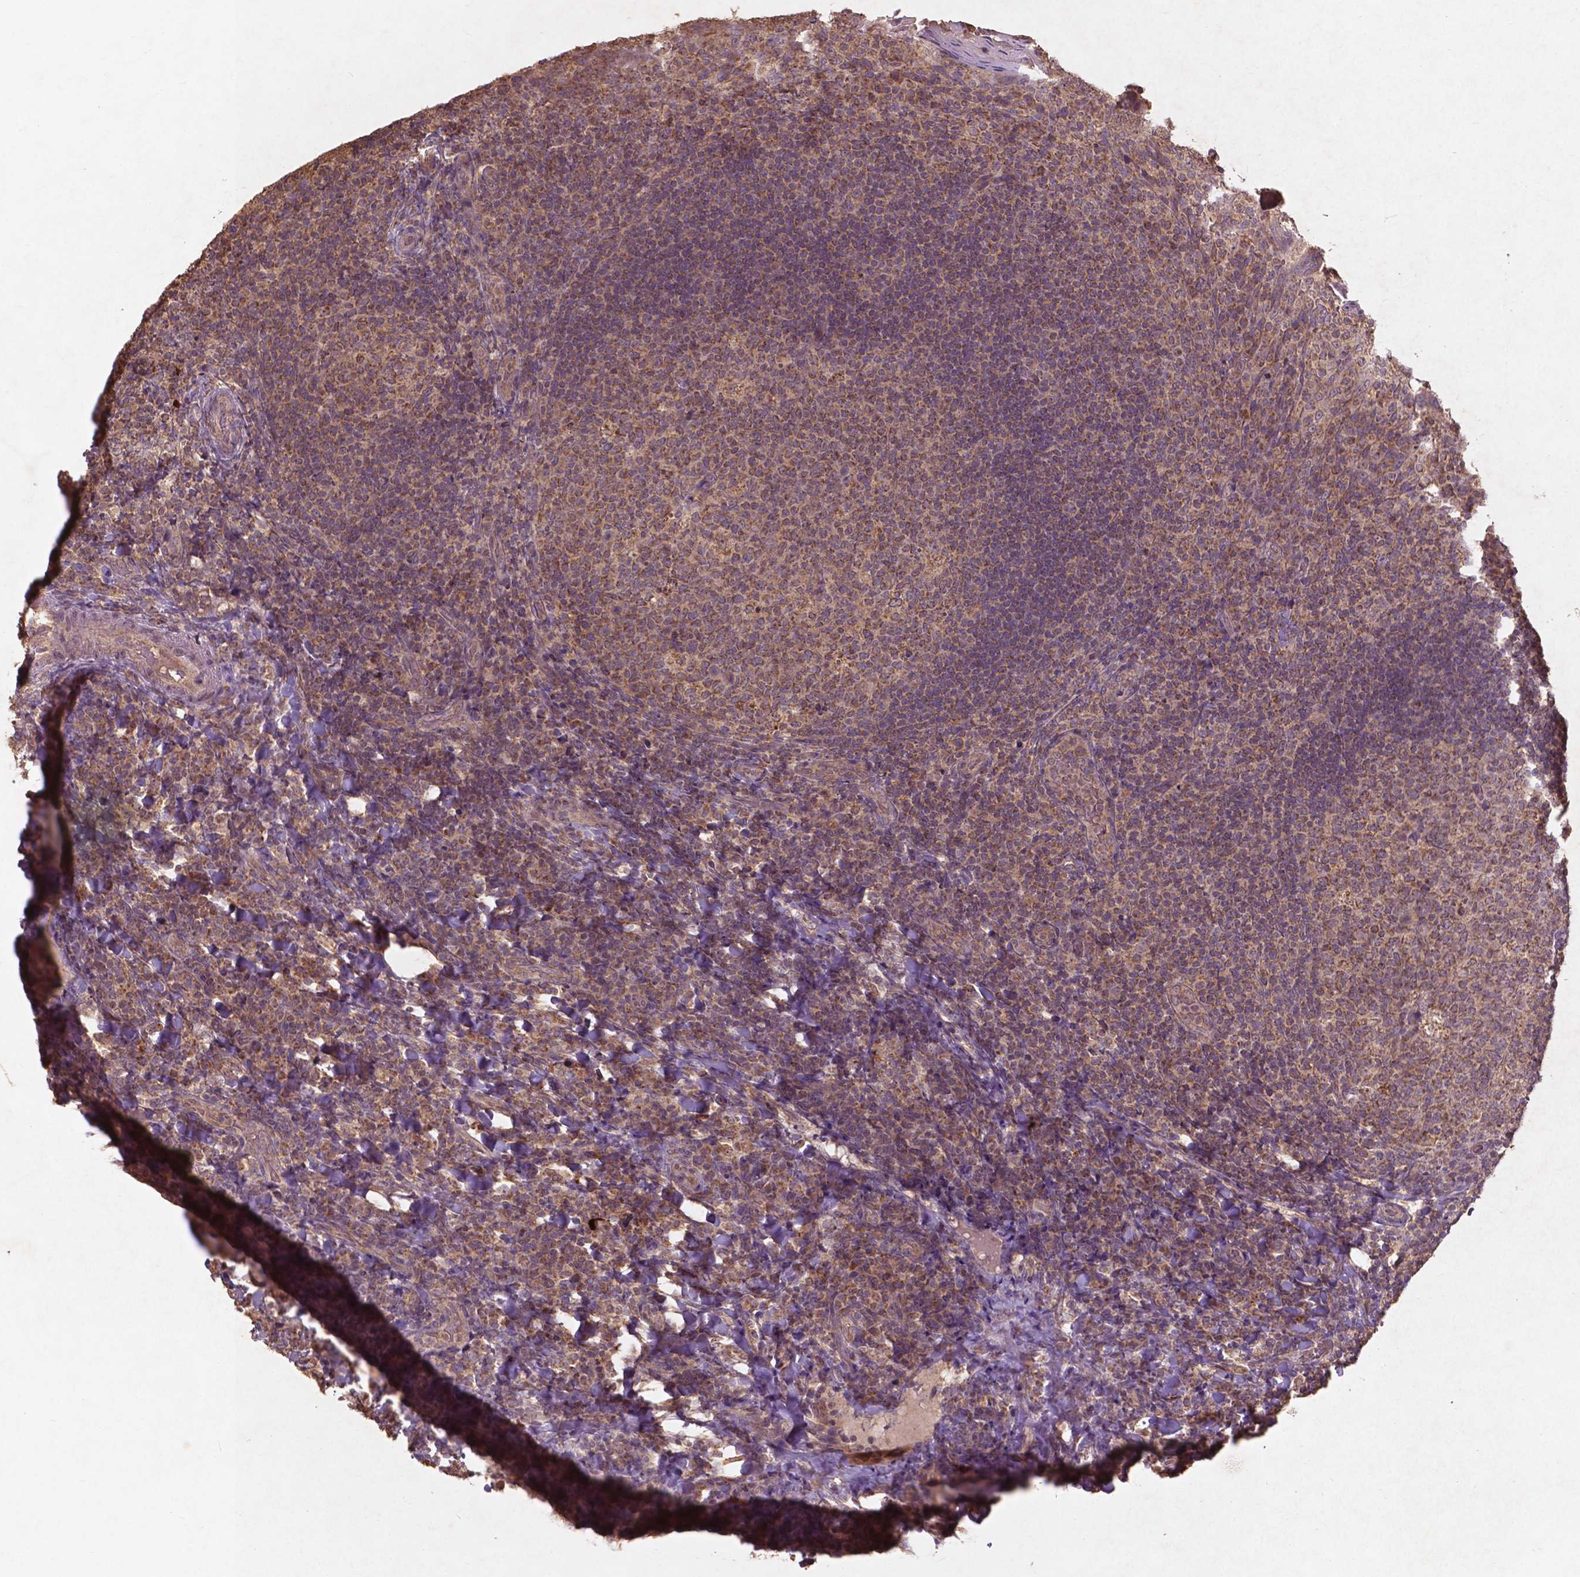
{"staining": {"intensity": "moderate", "quantity": ">75%", "location": "cytoplasmic/membranous"}, "tissue": "tonsil", "cell_type": "Germinal center cells", "image_type": "normal", "snomed": [{"axis": "morphology", "description": "Normal tissue, NOS"}, {"axis": "topography", "description": "Tonsil"}], "caption": "Unremarkable tonsil displays moderate cytoplasmic/membranous staining in about >75% of germinal center cells (DAB (3,3'-diaminobenzidine) IHC, brown staining for protein, blue staining for nuclei)..", "gene": "ST6GALNAC5", "patient": {"sex": "male", "age": 17}}